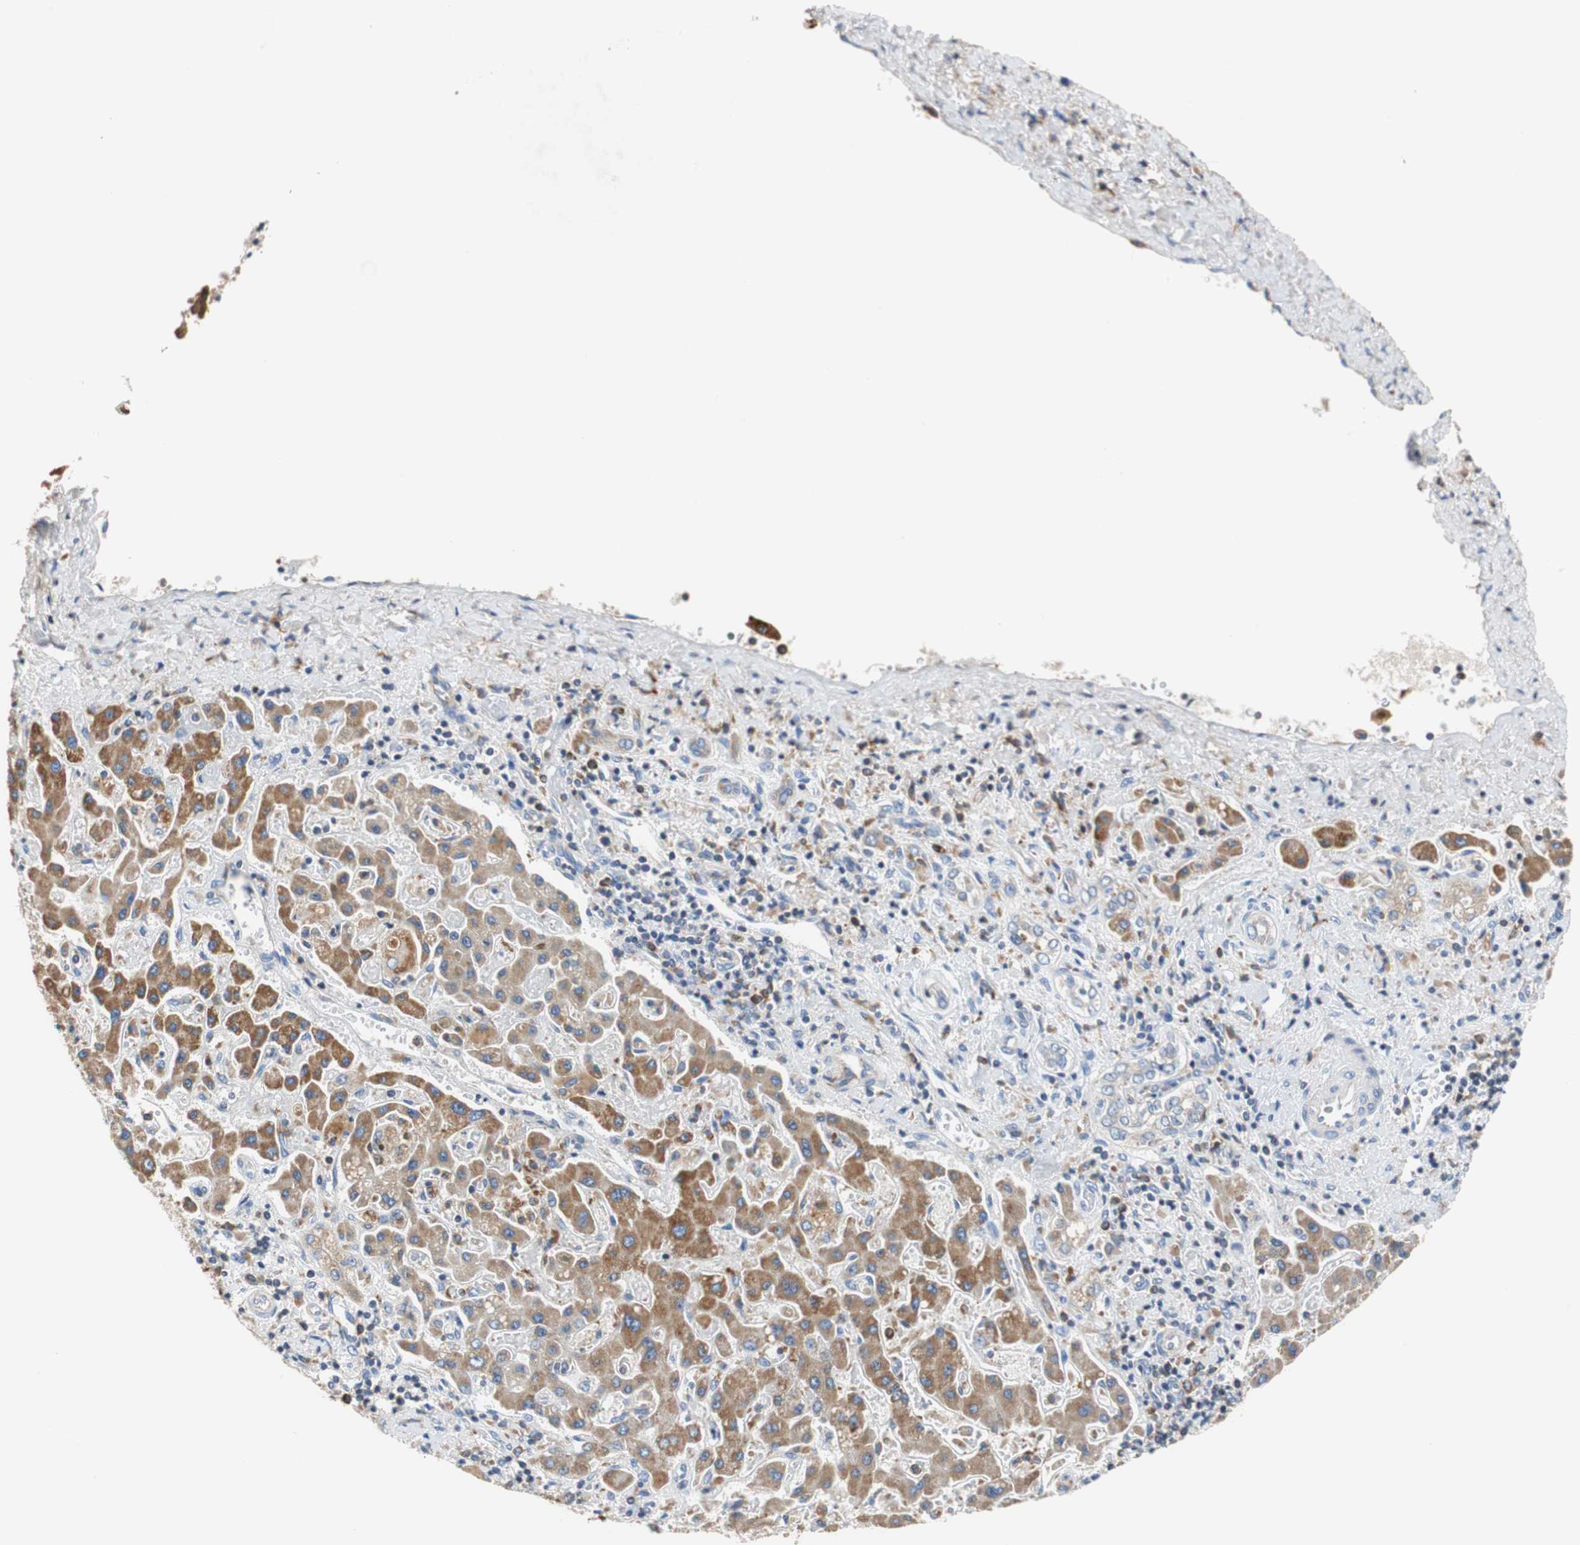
{"staining": {"intensity": "weak", "quantity": ">75%", "location": "cytoplasmic/membranous"}, "tissue": "liver cancer", "cell_type": "Tumor cells", "image_type": "cancer", "snomed": [{"axis": "morphology", "description": "Cholangiocarcinoma"}, {"axis": "topography", "description": "Liver"}], "caption": "Protein expression analysis of liver cancer (cholangiocarcinoma) reveals weak cytoplasmic/membranous expression in approximately >75% of tumor cells.", "gene": "VAMP8", "patient": {"sex": "male", "age": 50}}